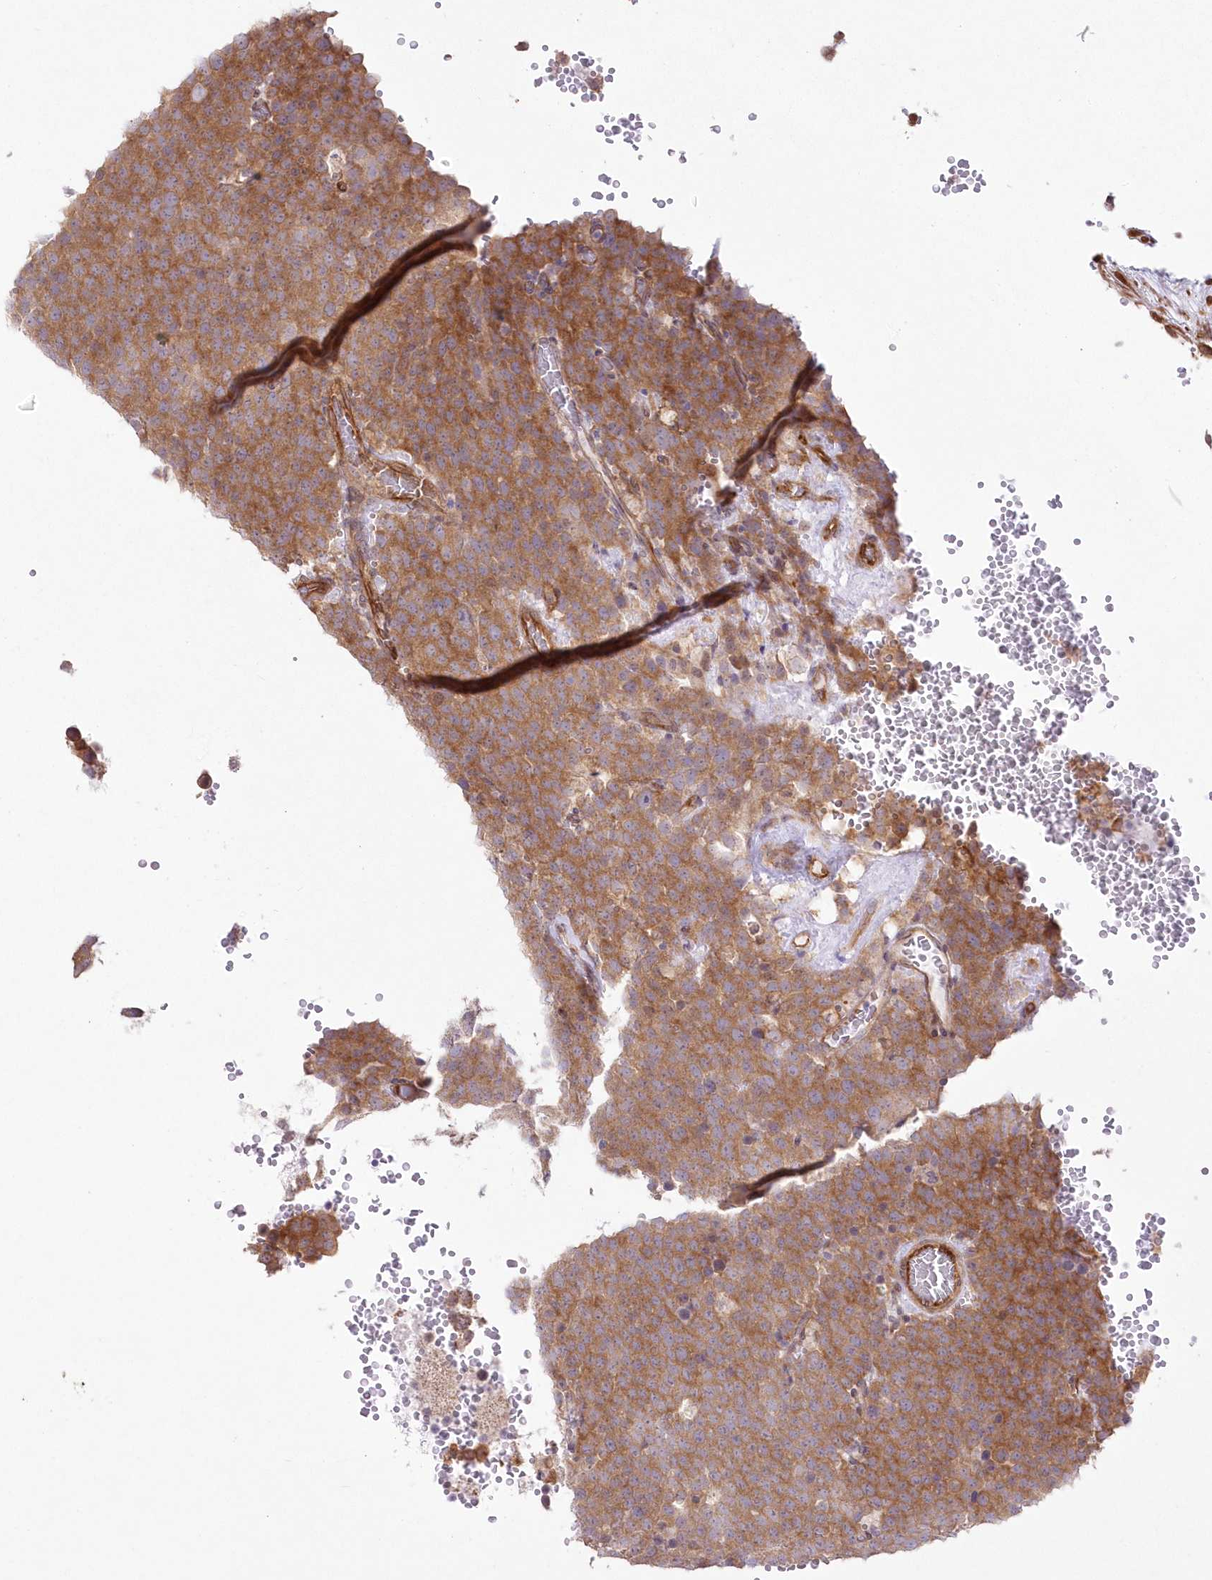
{"staining": {"intensity": "moderate", "quantity": ">75%", "location": "cytoplasmic/membranous"}, "tissue": "testis cancer", "cell_type": "Tumor cells", "image_type": "cancer", "snomed": [{"axis": "morphology", "description": "Seminoma, NOS"}, {"axis": "topography", "description": "Testis"}], "caption": "High-power microscopy captured an immunohistochemistry (IHC) image of testis cancer, revealing moderate cytoplasmic/membranous expression in about >75% of tumor cells.", "gene": "SH3PXD2B", "patient": {"sex": "male", "age": 71}}